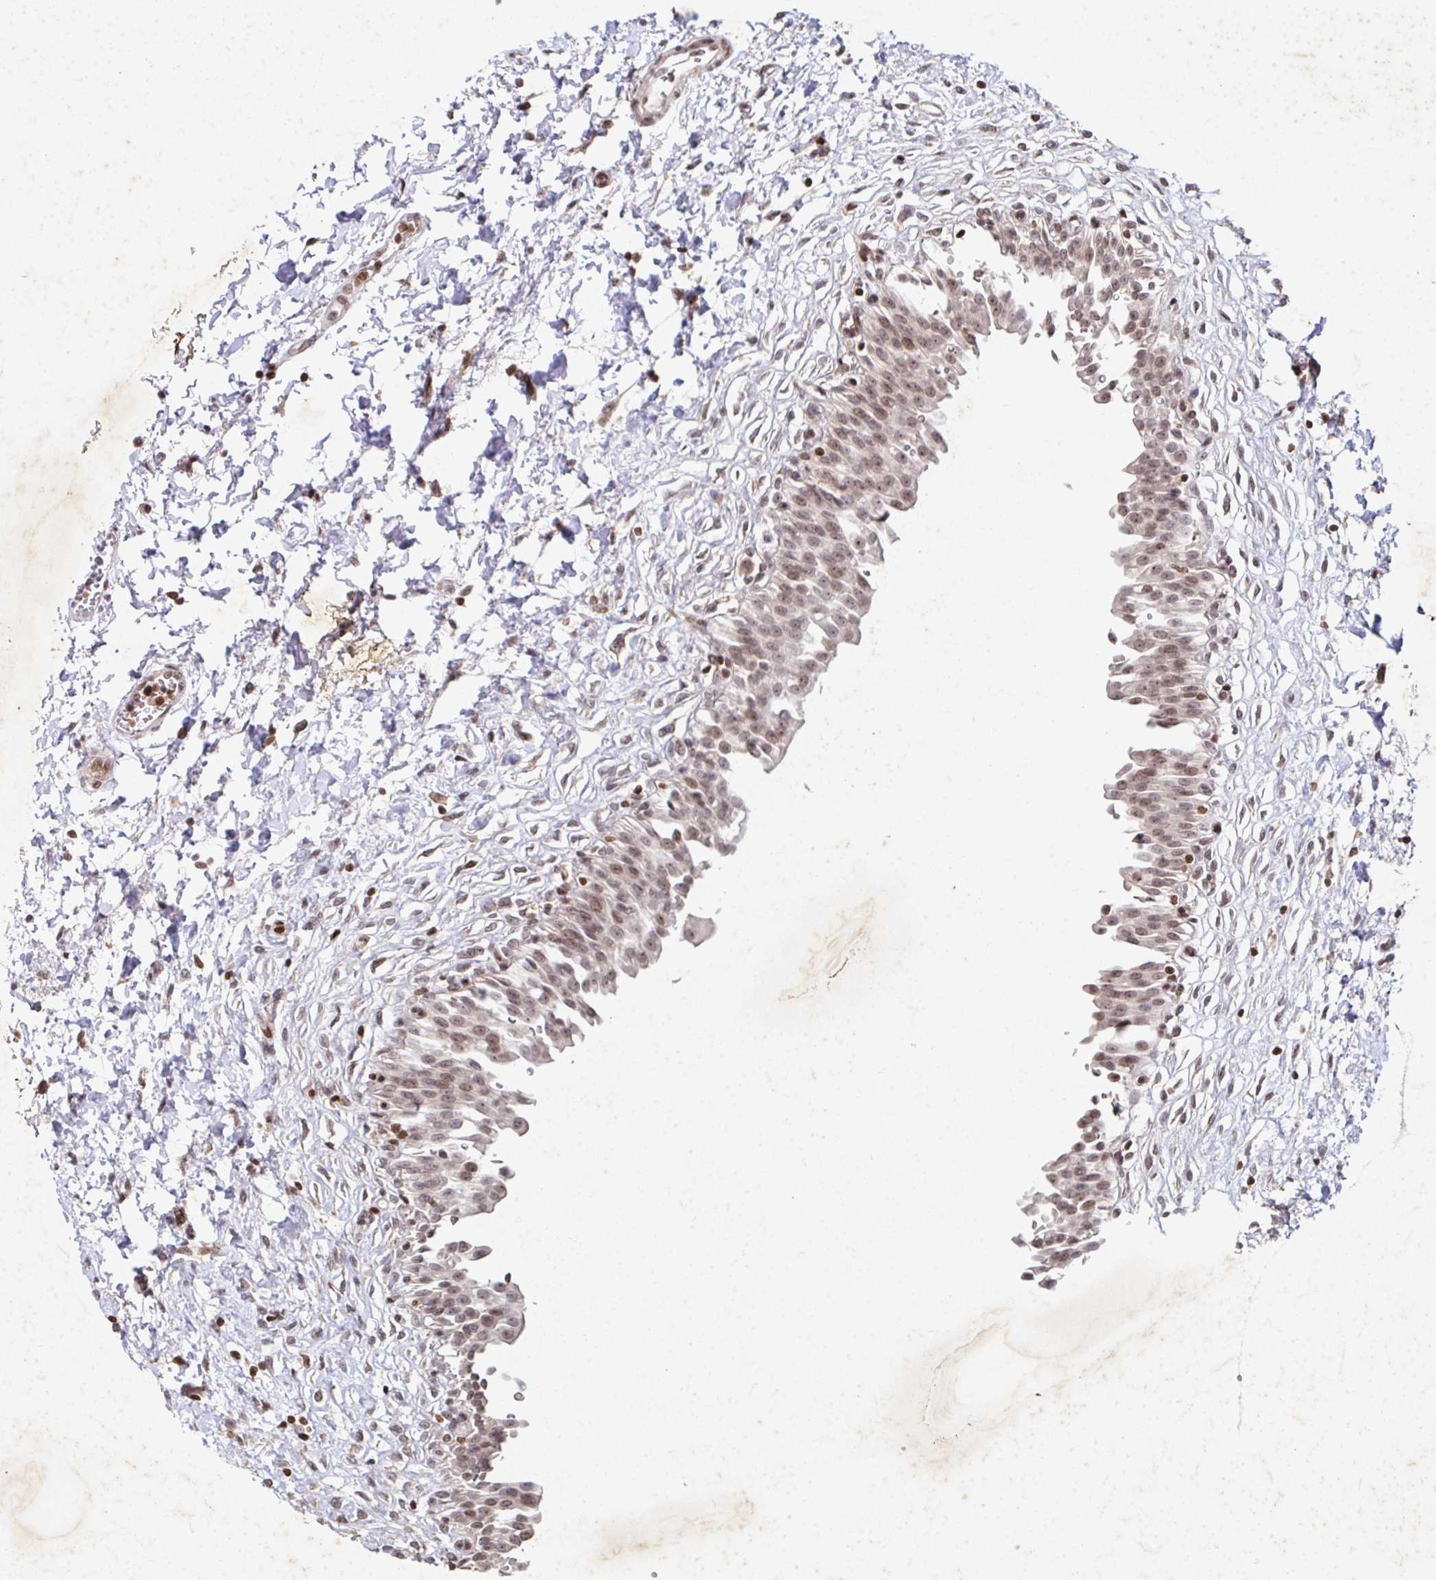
{"staining": {"intensity": "moderate", "quantity": ">75%", "location": "nuclear"}, "tissue": "urinary bladder", "cell_type": "Urothelial cells", "image_type": "normal", "snomed": [{"axis": "morphology", "description": "Normal tissue, NOS"}, {"axis": "topography", "description": "Urinary bladder"}], "caption": "Protein expression by IHC reveals moderate nuclear expression in about >75% of urothelial cells in unremarkable urinary bladder. Nuclei are stained in blue.", "gene": "C19orf53", "patient": {"sex": "male", "age": 37}}